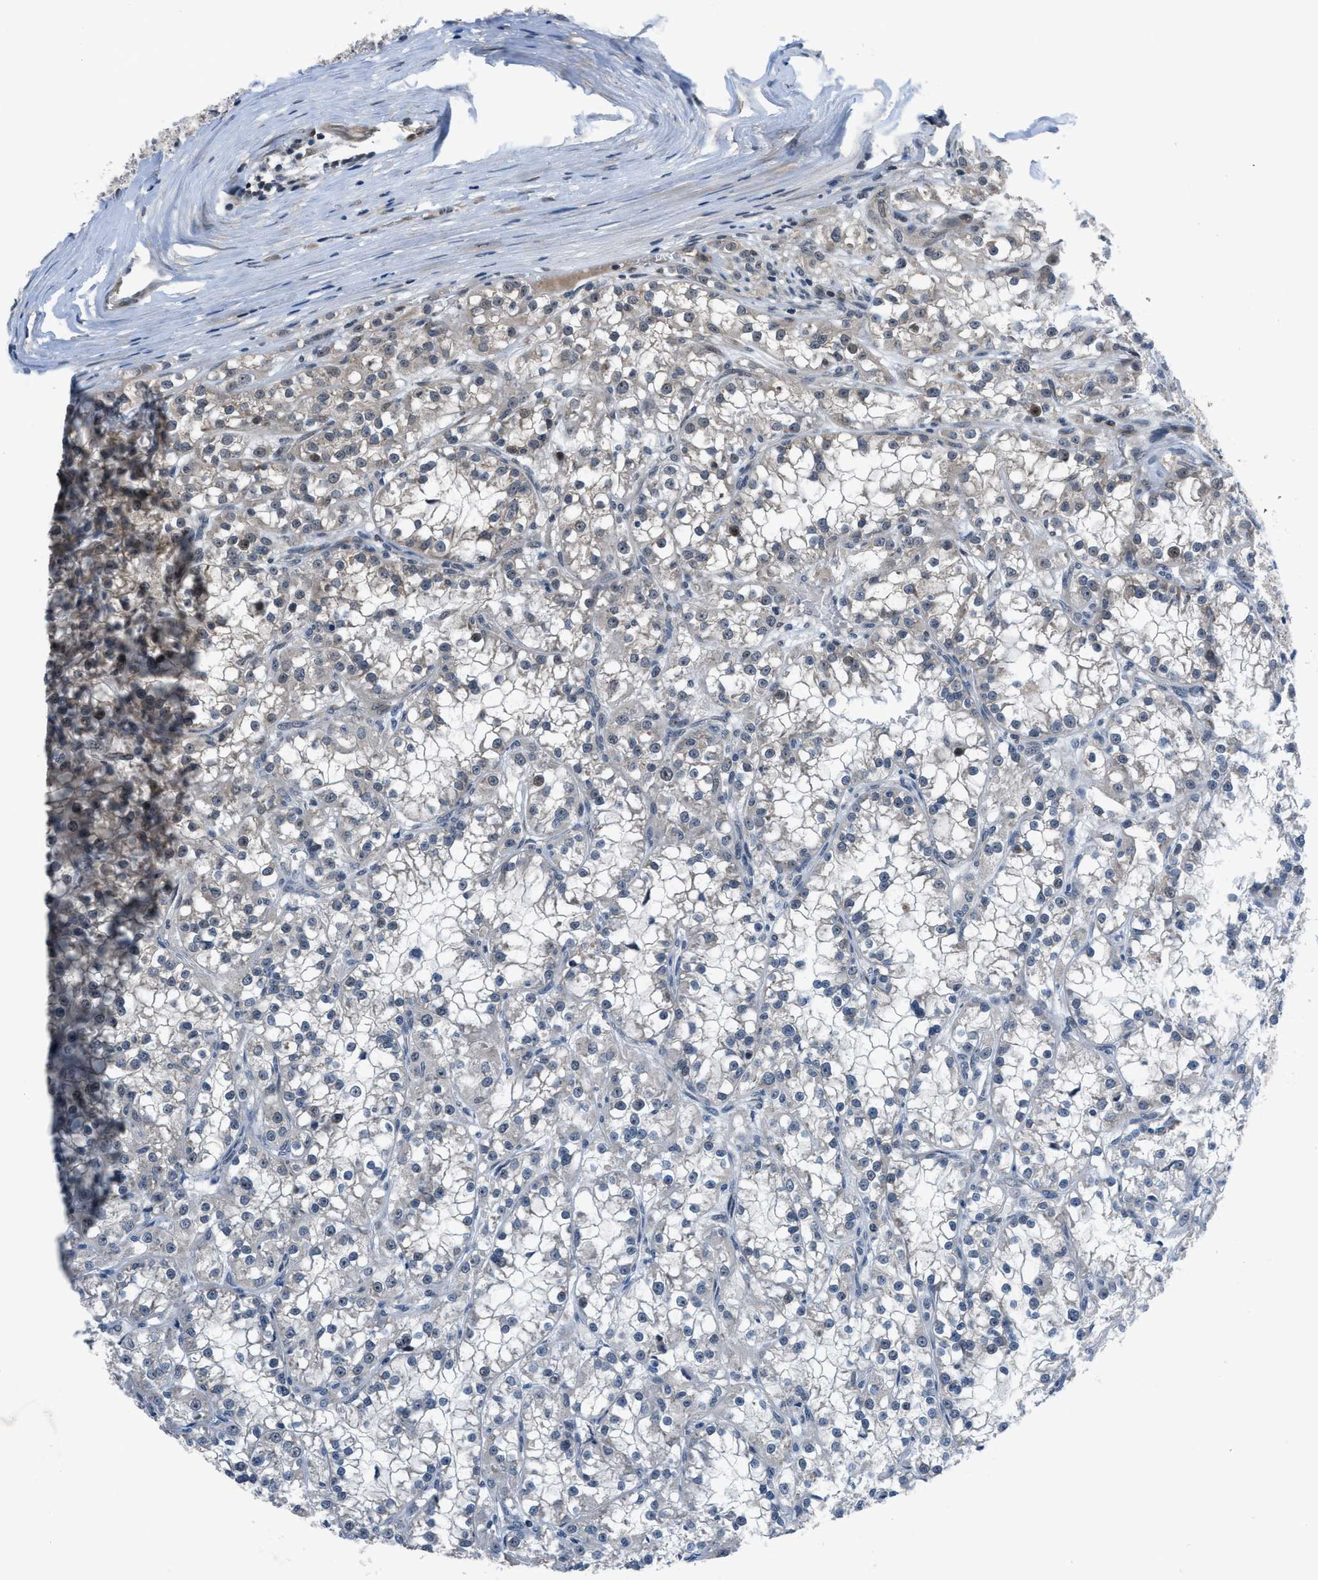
{"staining": {"intensity": "weak", "quantity": "<25%", "location": "nuclear"}, "tissue": "renal cancer", "cell_type": "Tumor cells", "image_type": "cancer", "snomed": [{"axis": "morphology", "description": "Adenocarcinoma, NOS"}, {"axis": "topography", "description": "Kidney"}], "caption": "A high-resolution image shows IHC staining of adenocarcinoma (renal), which shows no significant expression in tumor cells. Brightfield microscopy of immunohistochemistry (IHC) stained with DAB (3,3'-diaminobenzidine) (brown) and hematoxylin (blue), captured at high magnification.", "gene": "SETD5", "patient": {"sex": "female", "age": 52}}